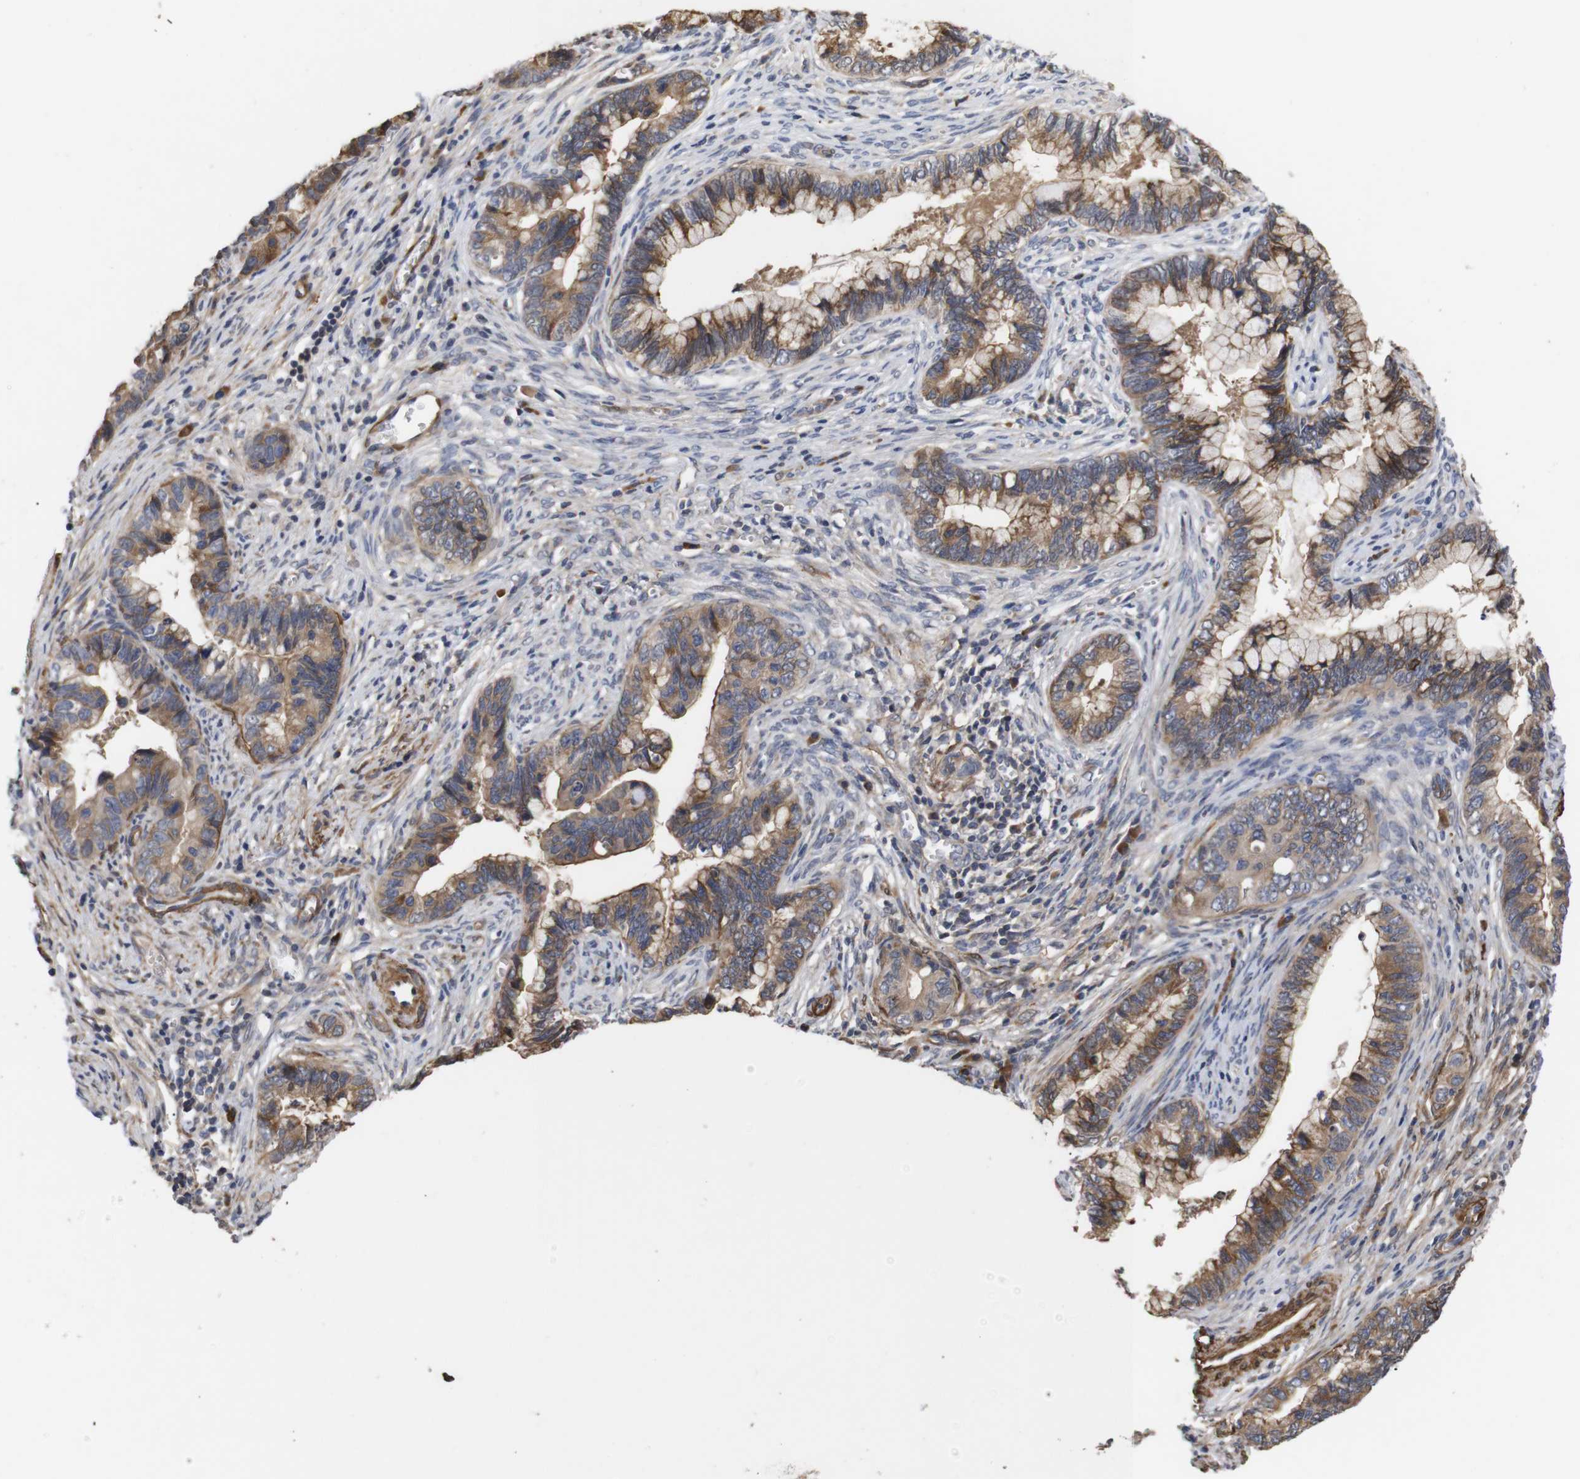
{"staining": {"intensity": "moderate", "quantity": ">75%", "location": "cytoplasmic/membranous"}, "tissue": "cervical cancer", "cell_type": "Tumor cells", "image_type": "cancer", "snomed": [{"axis": "morphology", "description": "Adenocarcinoma, NOS"}, {"axis": "topography", "description": "Cervix"}], "caption": "This histopathology image demonstrates immunohistochemistry staining of human adenocarcinoma (cervical), with medium moderate cytoplasmic/membranous expression in approximately >75% of tumor cells.", "gene": "PDLIM5", "patient": {"sex": "female", "age": 44}}